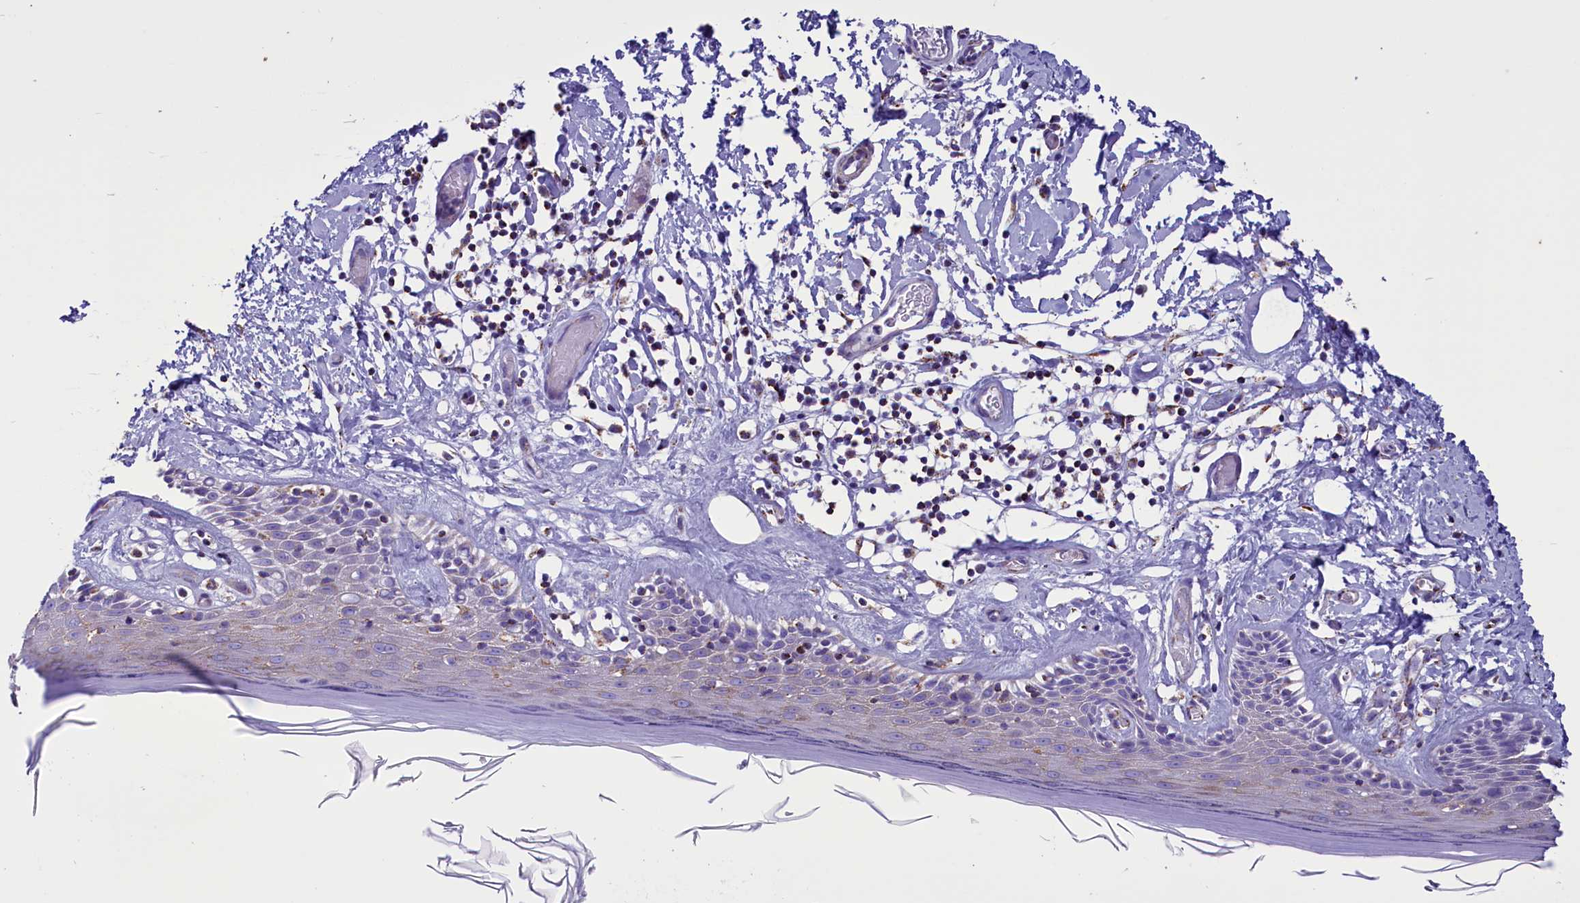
{"staining": {"intensity": "moderate", "quantity": "<25%", "location": "cytoplasmic/membranous"}, "tissue": "skin", "cell_type": "Epidermal cells", "image_type": "normal", "snomed": [{"axis": "morphology", "description": "Normal tissue, NOS"}, {"axis": "topography", "description": "Adipose tissue"}, {"axis": "topography", "description": "Vascular tissue"}, {"axis": "topography", "description": "Vulva"}, {"axis": "topography", "description": "Peripheral nerve tissue"}], "caption": "IHC staining of unremarkable skin, which exhibits low levels of moderate cytoplasmic/membranous staining in approximately <25% of epidermal cells indicating moderate cytoplasmic/membranous protein expression. The staining was performed using DAB (brown) for protein detection and nuclei were counterstained in hematoxylin (blue).", "gene": "ICA1L", "patient": {"sex": "female", "age": 86}}